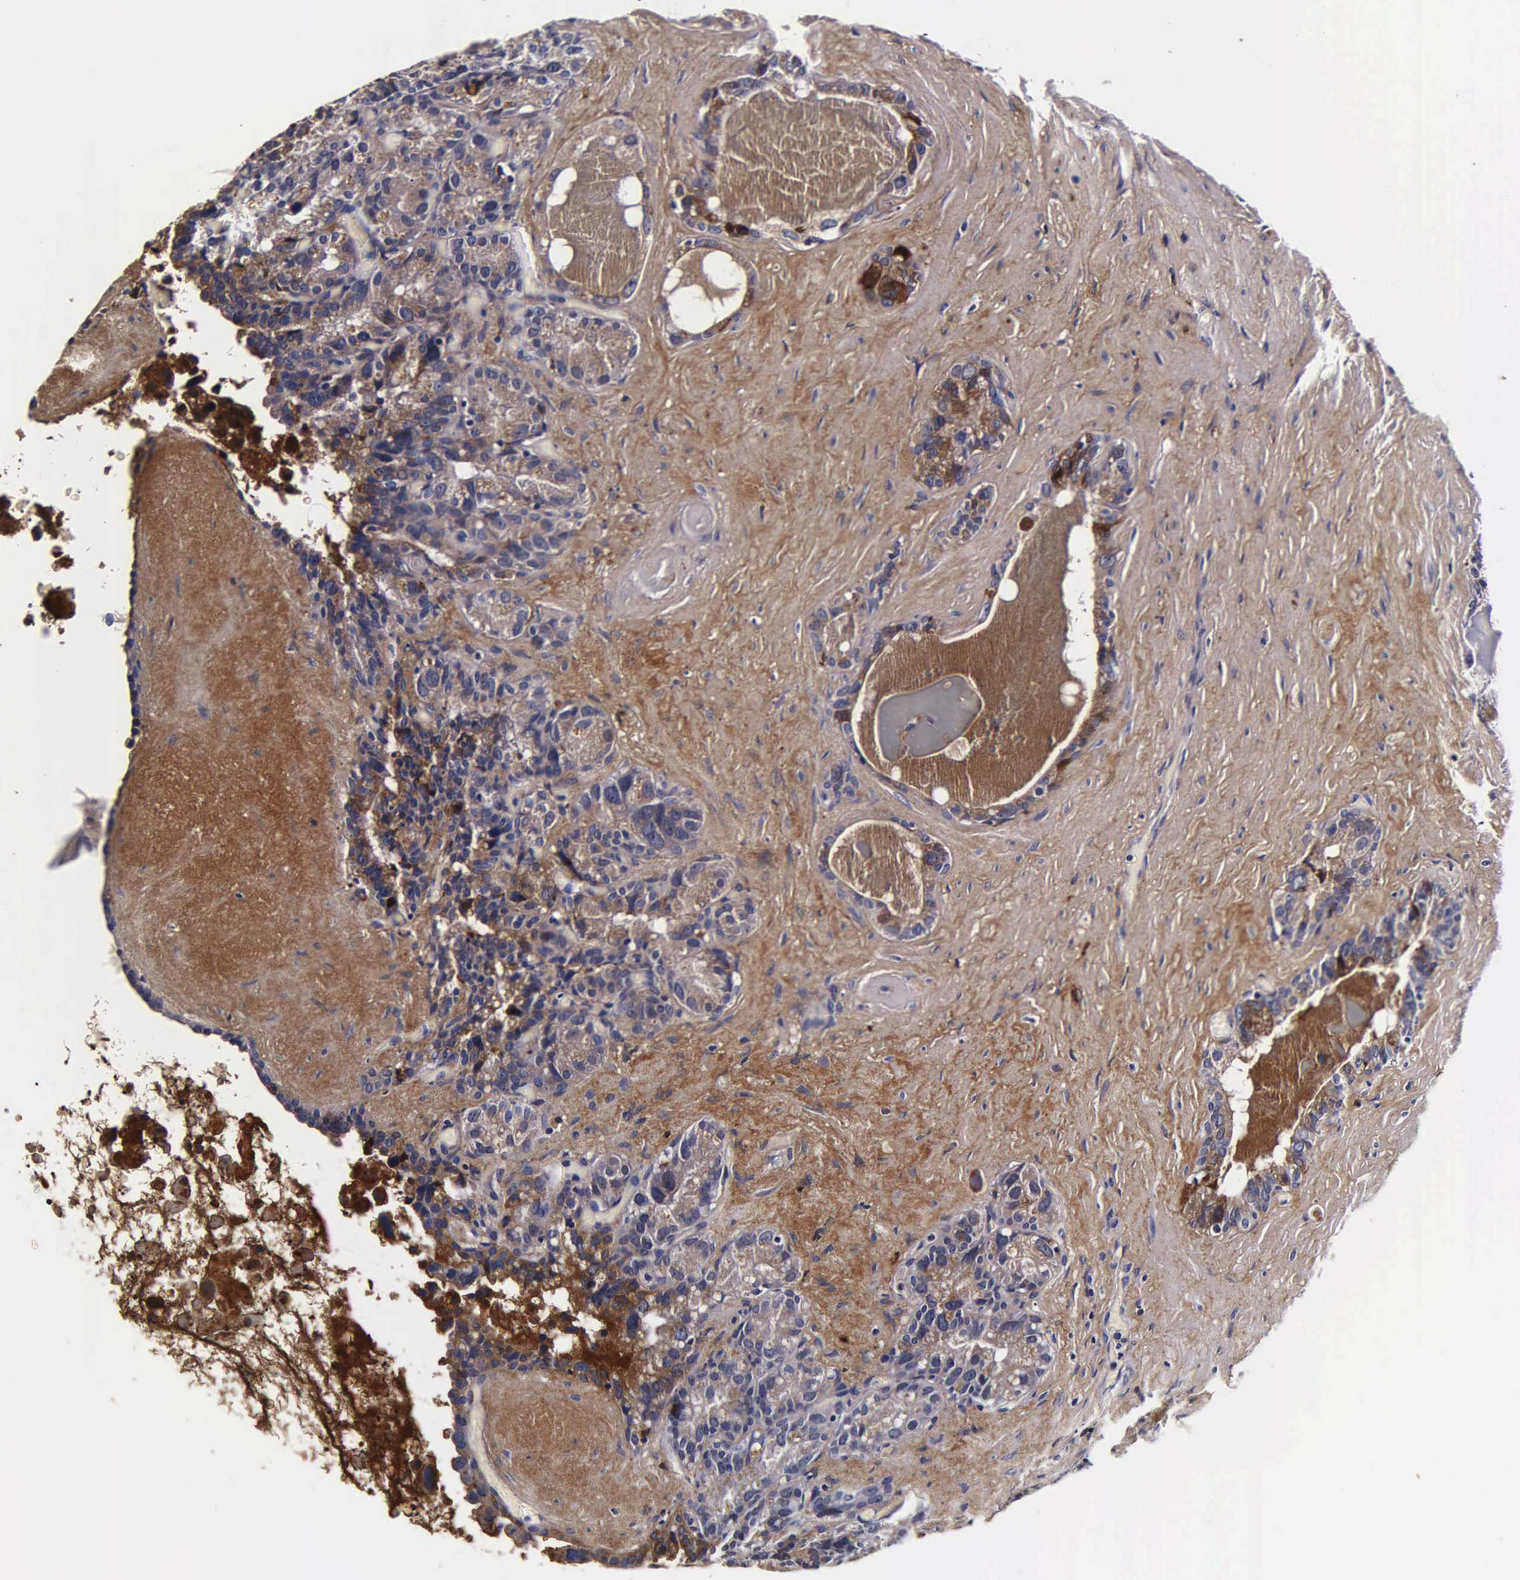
{"staining": {"intensity": "moderate", "quantity": "25%-75%", "location": "cytoplasmic/membranous"}, "tissue": "seminal vesicle", "cell_type": "Glandular cells", "image_type": "normal", "snomed": [{"axis": "morphology", "description": "Normal tissue, NOS"}, {"axis": "topography", "description": "Seminal veicle"}], "caption": "Immunohistochemistry (IHC) photomicrograph of benign seminal vesicle: seminal vesicle stained using immunohistochemistry exhibits medium levels of moderate protein expression localized specifically in the cytoplasmic/membranous of glandular cells, appearing as a cytoplasmic/membranous brown color.", "gene": "CST3", "patient": {"sex": "male", "age": 63}}